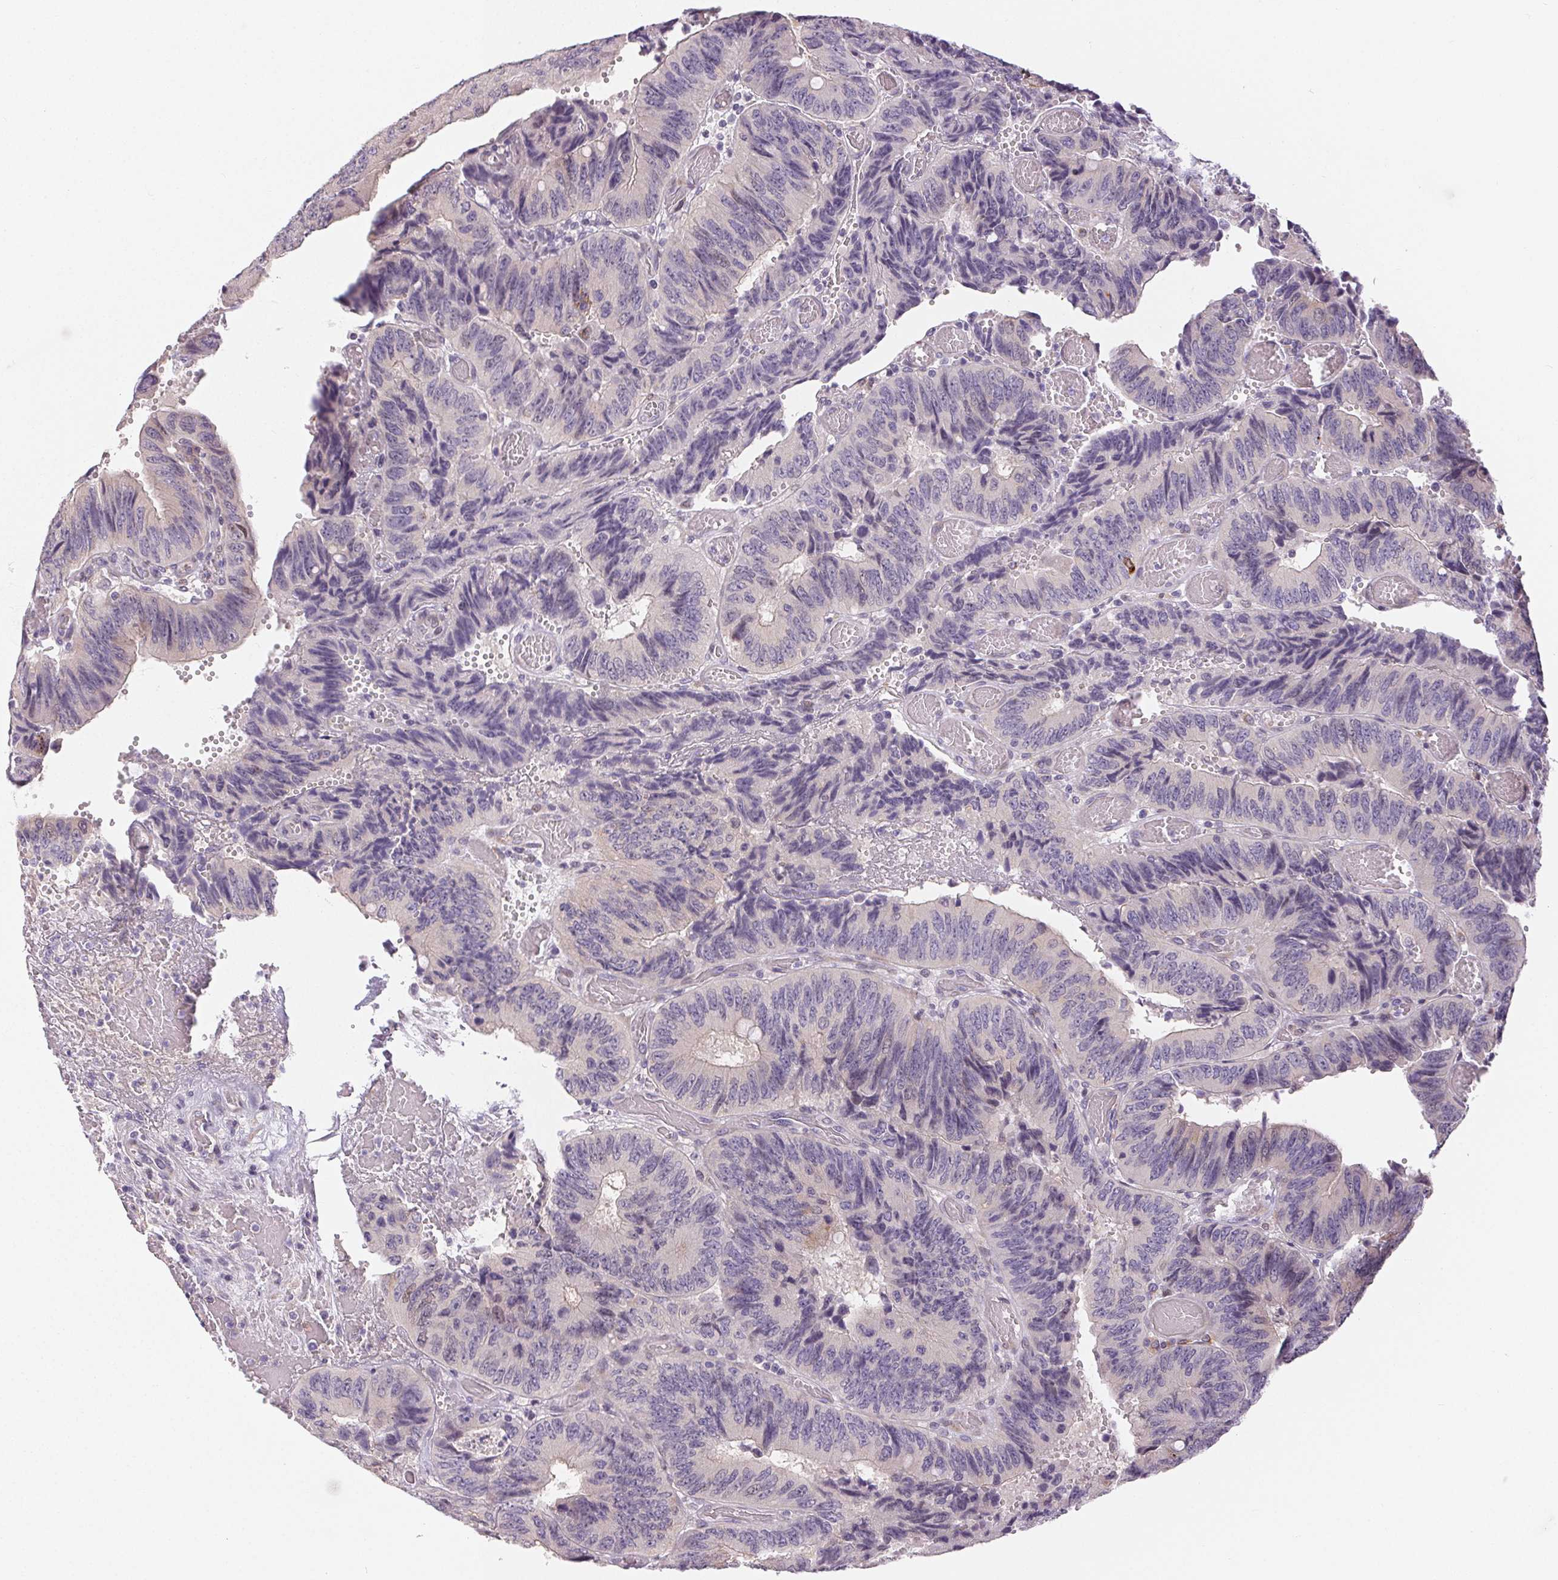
{"staining": {"intensity": "negative", "quantity": "none", "location": "none"}, "tissue": "colorectal cancer", "cell_type": "Tumor cells", "image_type": "cancer", "snomed": [{"axis": "morphology", "description": "Adenocarcinoma, NOS"}, {"axis": "topography", "description": "Colon"}], "caption": "IHC of human colorectal adenocarcinoma exhibits no expression in tumor cells.", "gene": "RPGRIP1", "patient": {"sex": "female", "age": 84}}